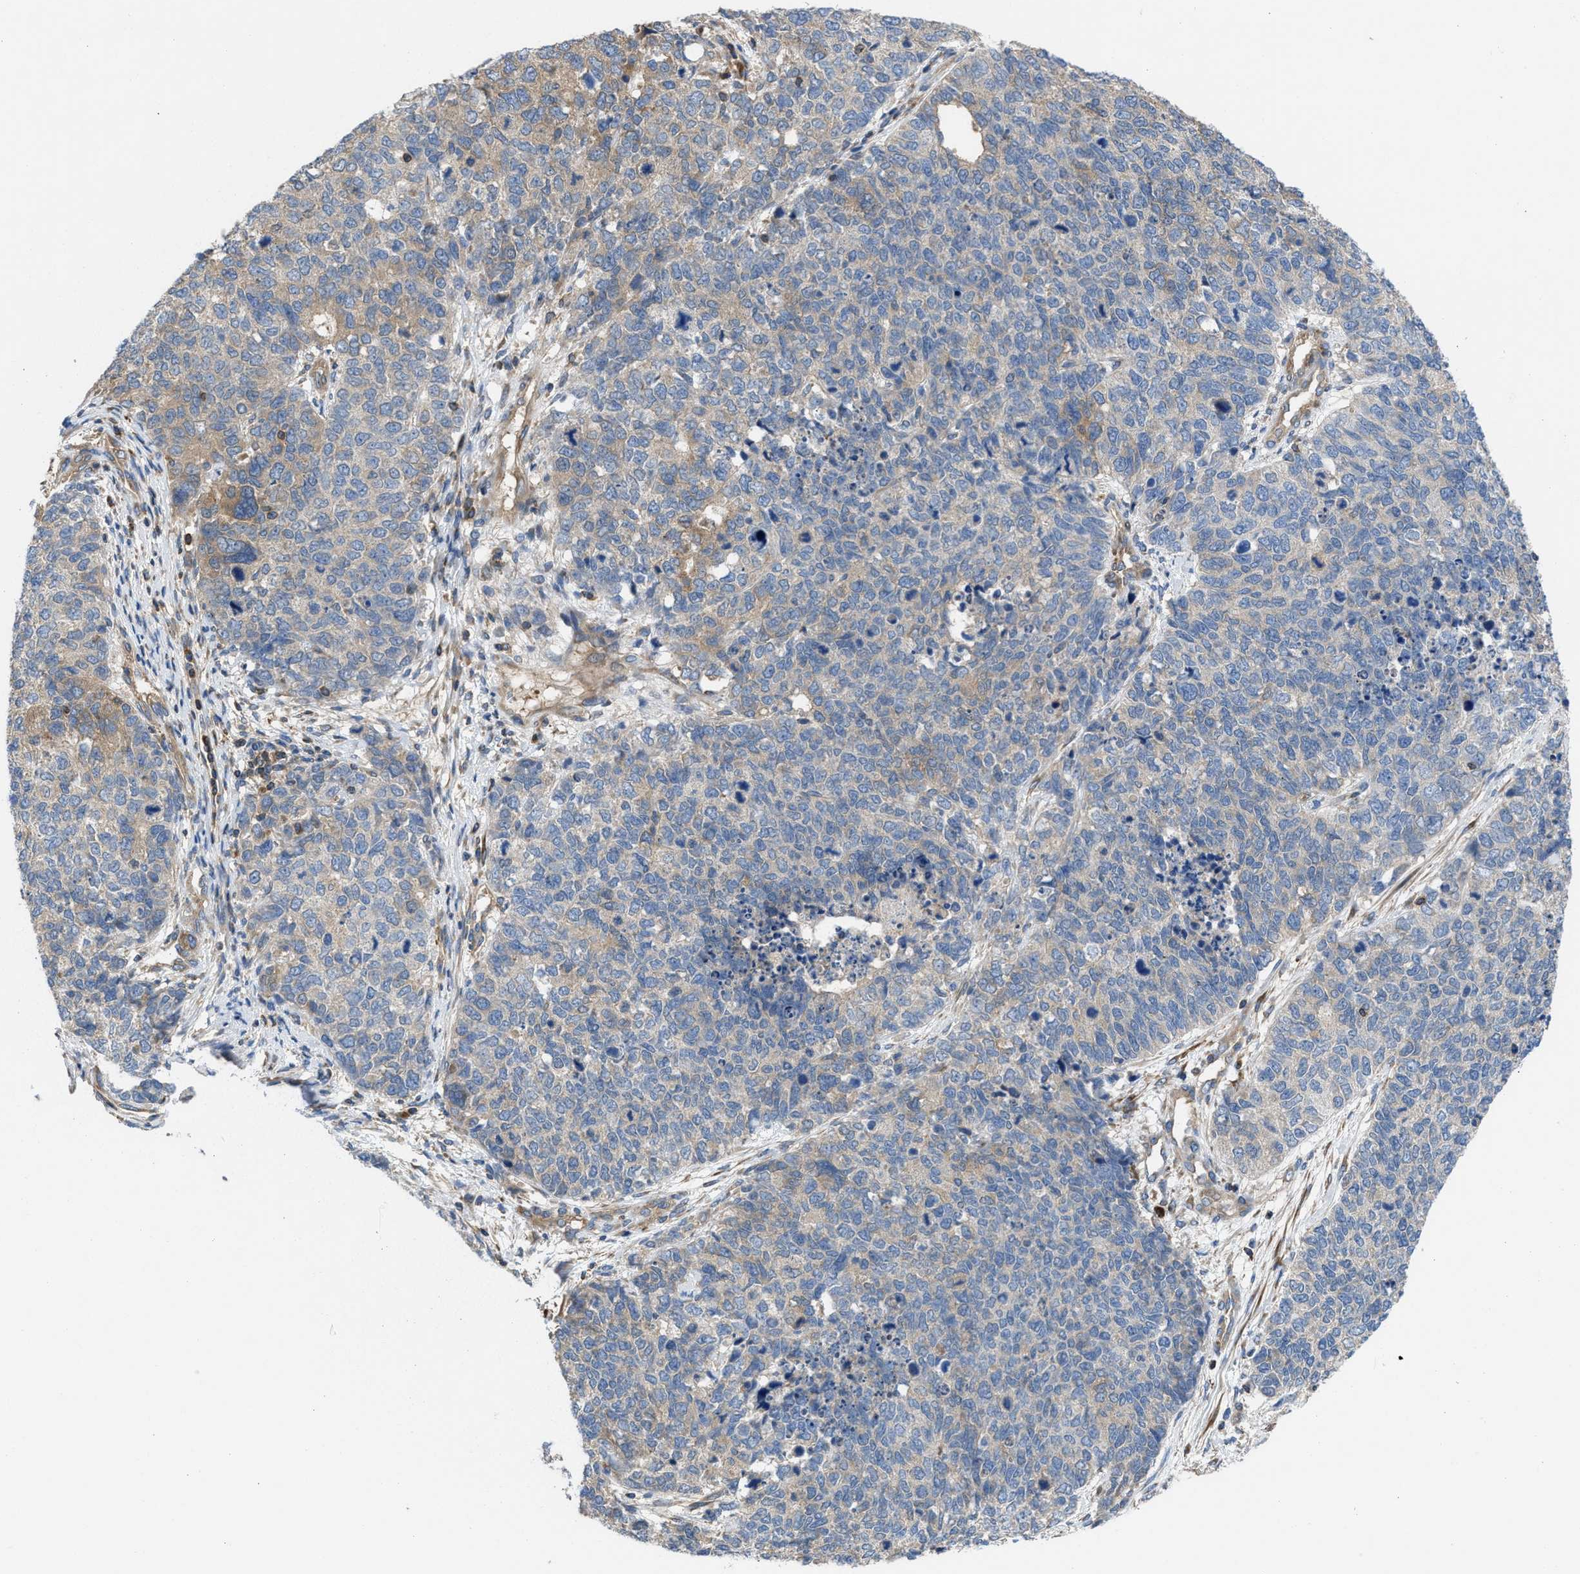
{"staining": {"intensity": "moderate", "quantity": "<25%", "location": "cytoplasmic/membranous"}, "tissue": "cervical cancer", "cell_type": "Tumor cells", "image_type": "cancer", "snomed": [{"axis": "morphology", "description": "Squamous cell carcinoma, NOS"}, {"axis": "topography", "description": "Cervix"}], "caption": "Immunohistochemical staining of cervical cancer demonstrates moderate cytoplasmic/membranous protein staining in about <25% of tumor cells.", "gene": "CHKB", "patient": {"sex": "female", "age": 63}}